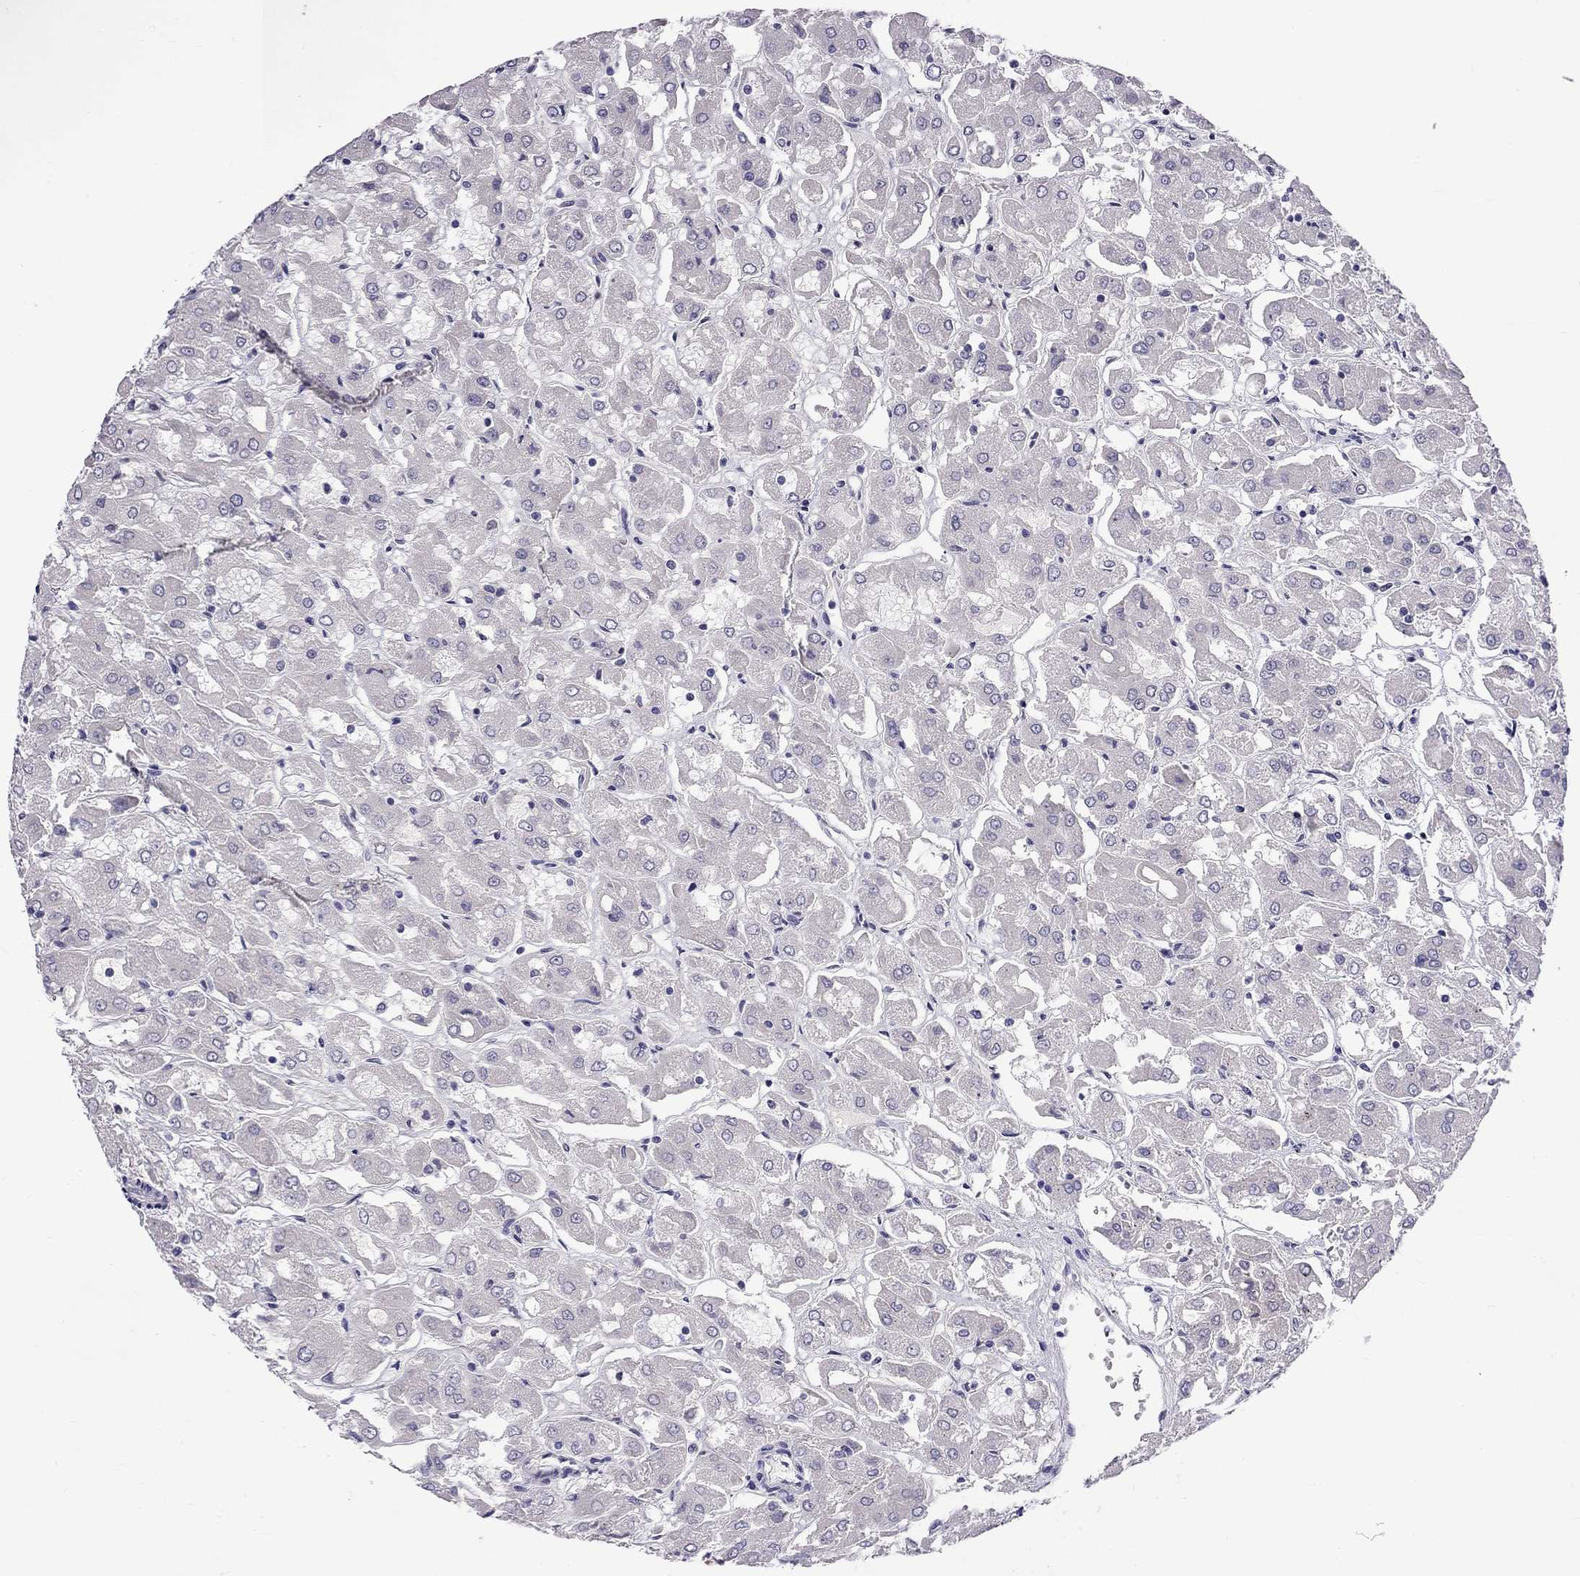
{"staining": {"intensity": "negative", "quantity": "none", "location": "none"}, "tissue": "renal cancer", "cell_type": "Tumor cells", "image_type": "cancer", "snomed": [{"axis": "morphology", "description": "Adenocarcinoma, NOS"}, {"axis": "topography", "description": "Kidney"}], "caption": "A photomicrograph of human adenocarcinoma (renal) is negative for staining in tumor cells. The staining was performed using DAB to visualize the protein expression in brown, while the nuclei were stained in blue with hematoxylin (Magnification: 20x).", "gene": "RTL9", "patient": {"sex": "male", "age": 72}}